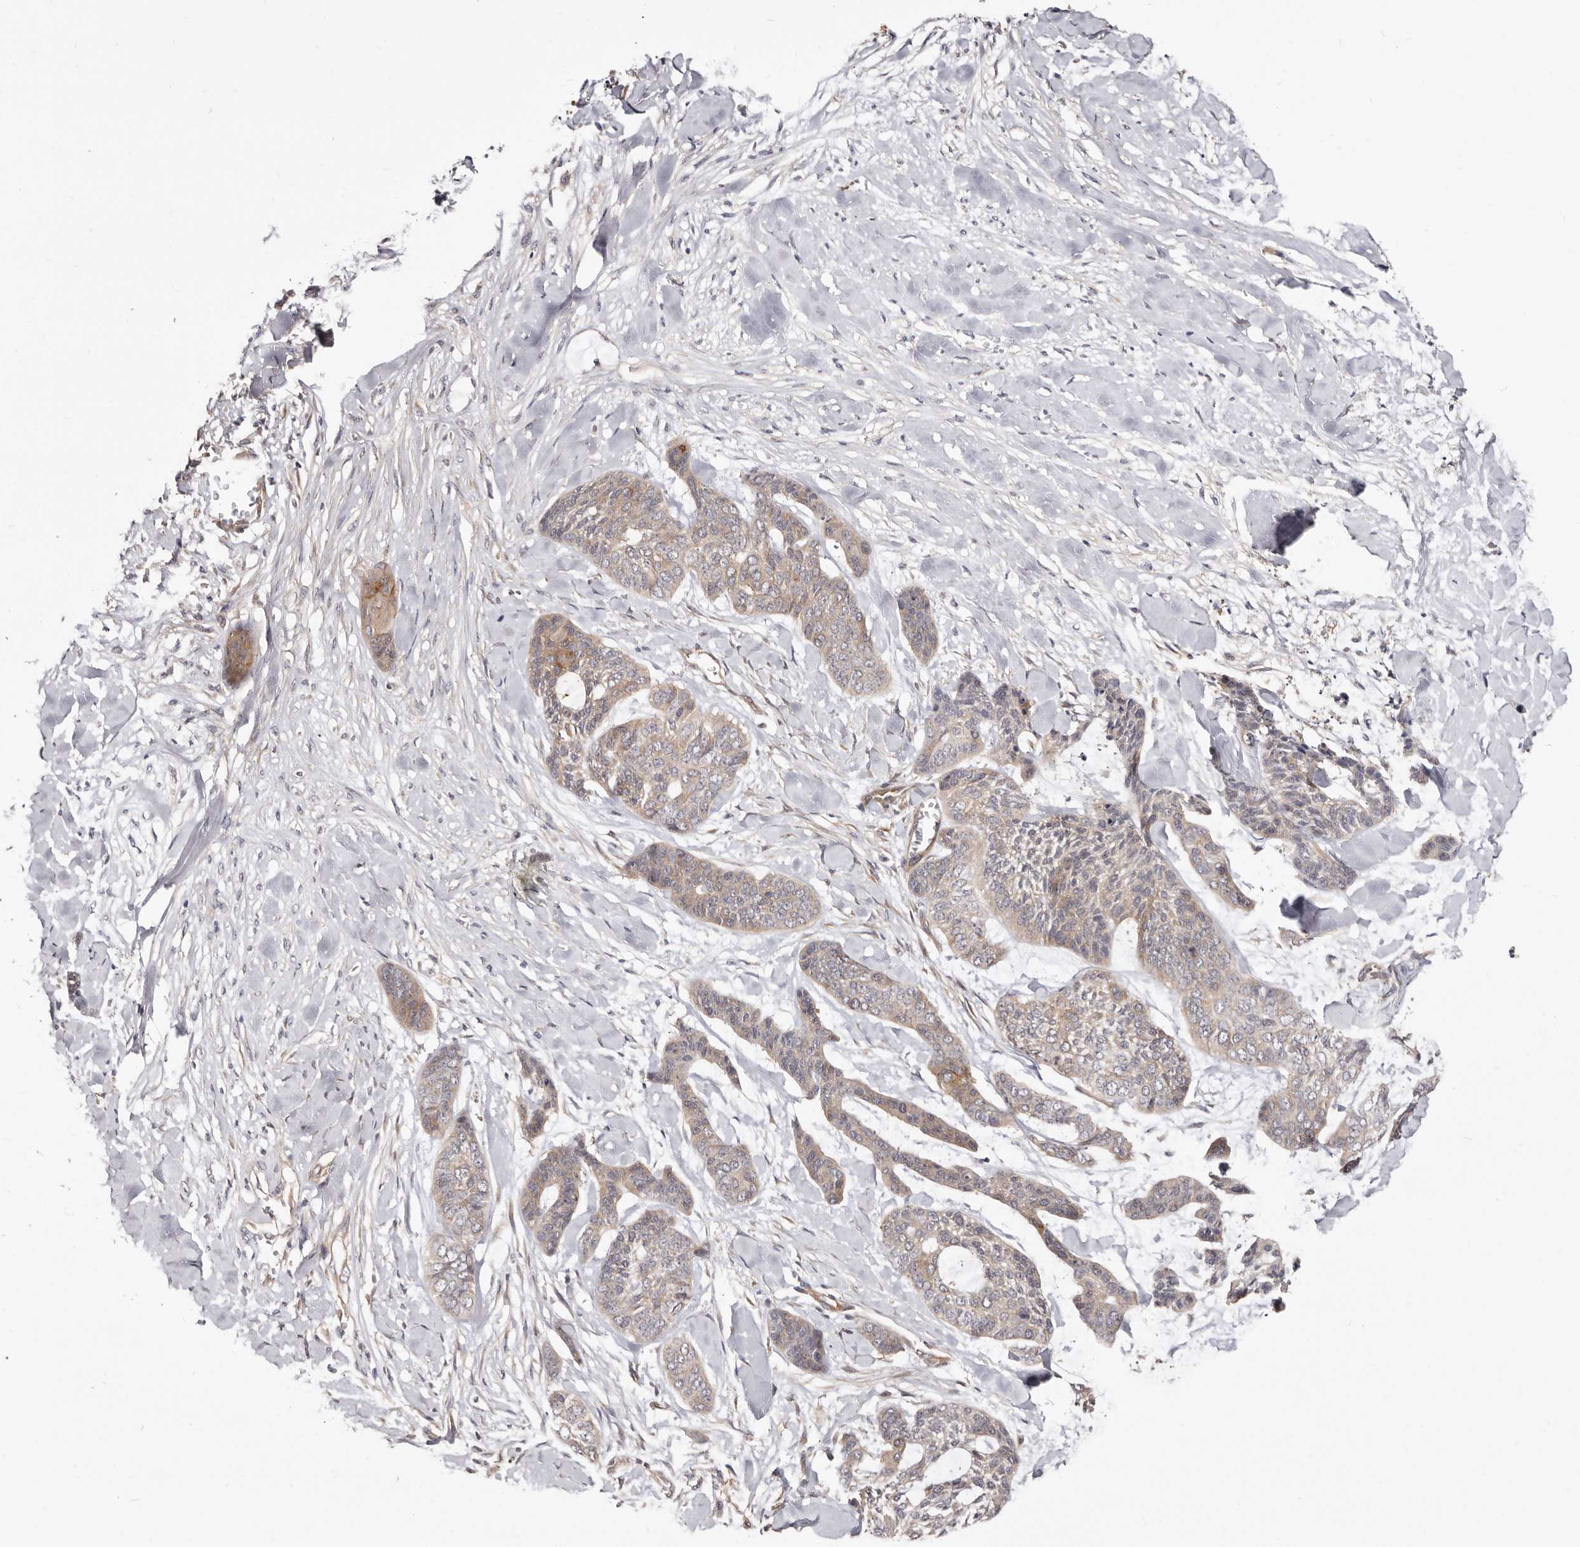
{"staining": {"intensity": "weak", "quantity": "25%-75%", "location": "cytoplasmic/membranous"}, "tissue": "skin cancer", "cell_type": "Tumor cells", "image_type": "cancer", "snomed": [{"axis": "morphology", "description": "Basal cell carcinoma"}, {"axis": "topography", "description": "Skin"}], "caption": "This image demonstrates immunohistochemistry staining of human skin cancer (basal cell carcinoma), with low weak cytoplasmic/membranous positivity in about 25%-75% of tumor cells.", "gene": "GPATCH4", "patient": {"sex": "female", "age": 64}}